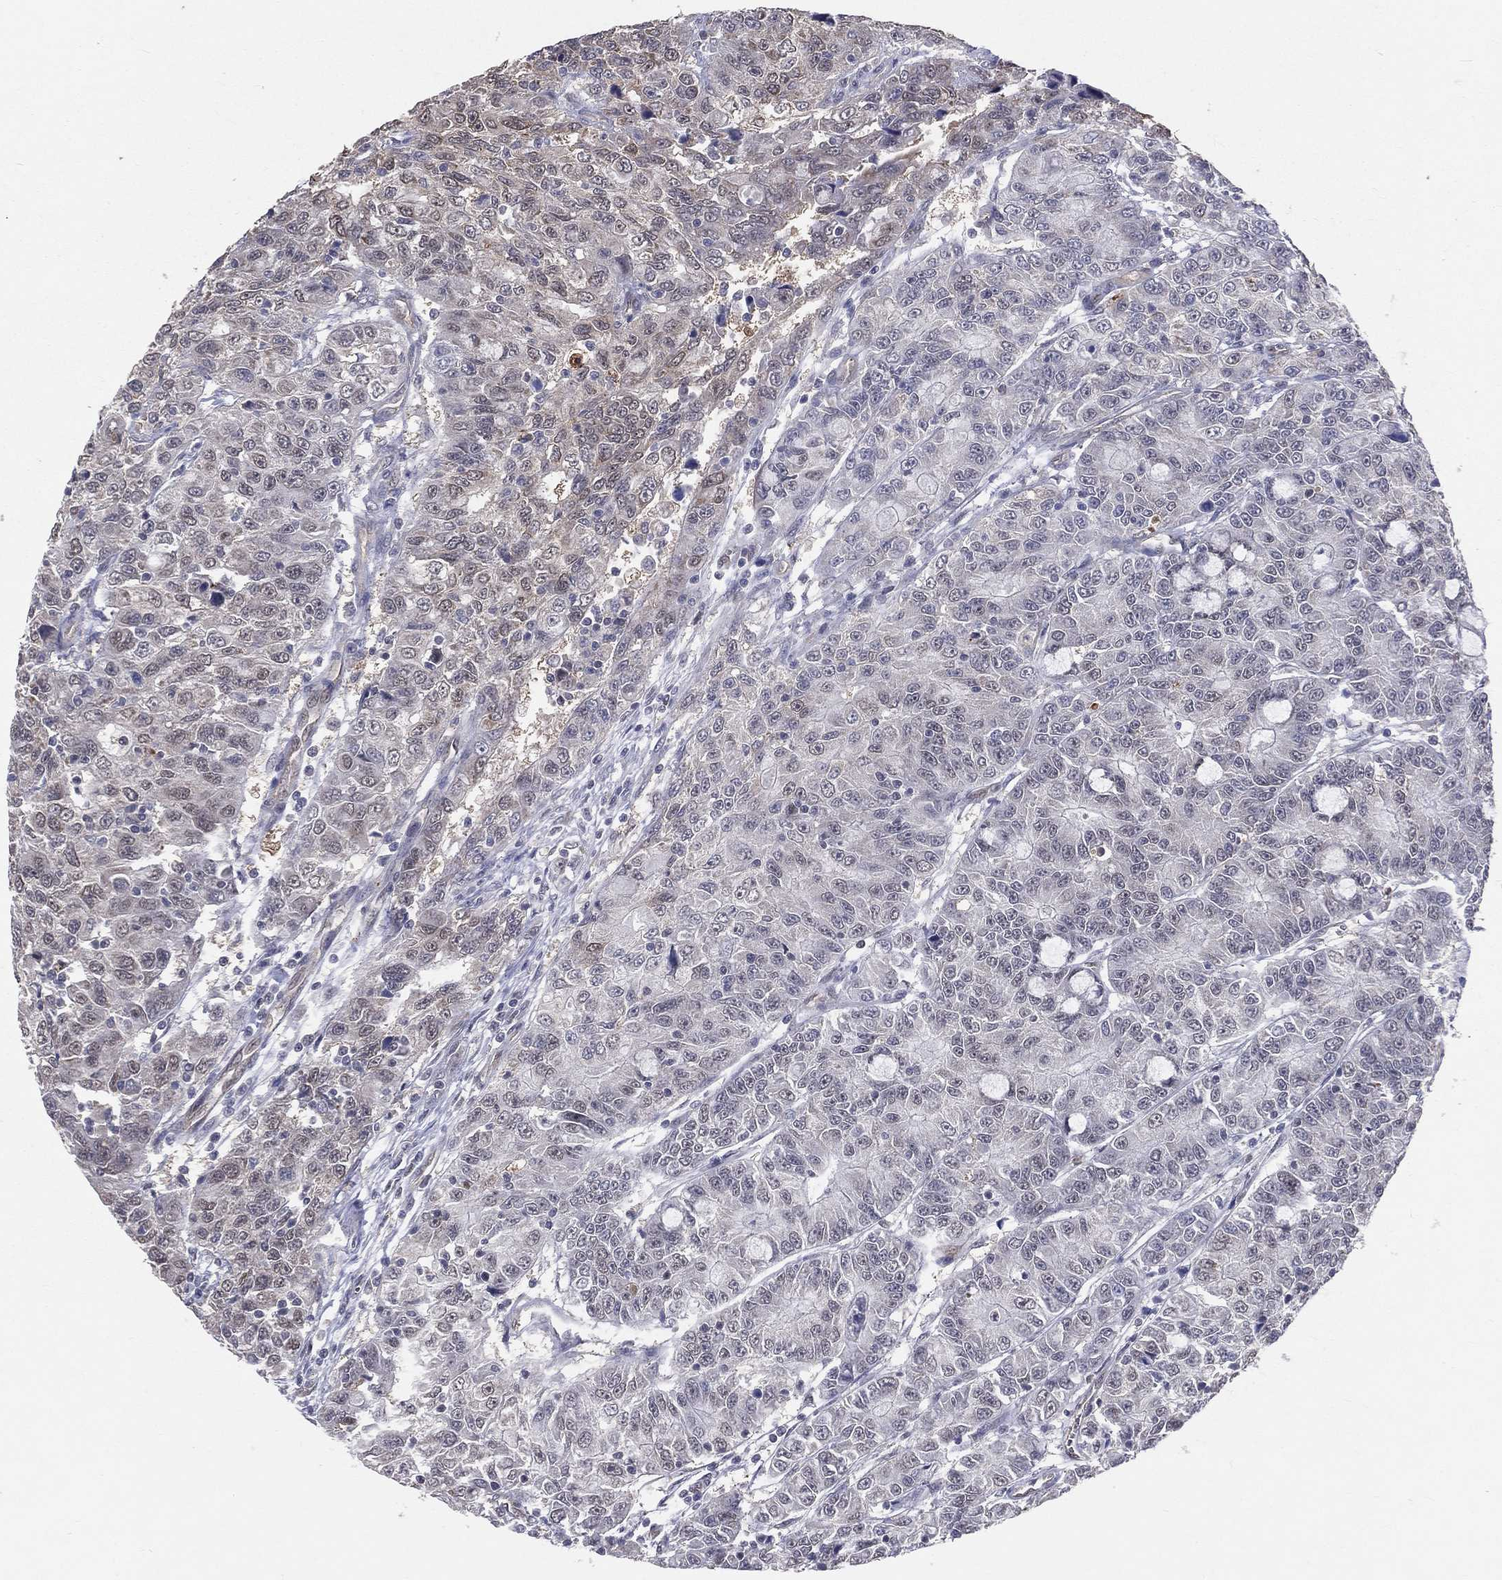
{"staining": {"intensity": "weak", "quantity": "<25%", "location": "nuclear"}, "tissue": "urothelial cancer", "cell_type": "Tumor cells", "image_type": "cancer", "snomed": [{"axis": "morphology", "description": "Urothelial carcinoma, NOS"}, {"axis": "morphology", "description": "Urothelial carcinoma, High grade"}, {"axis": "topography", "description": "Urinary bladder"}], "caption": "Protein analysis of urothelial carcinoma (high-grade) displays no significant staining in tumor cells.", "gene": "GMPR2", "patient": {"sex": "female", "age": 73}}